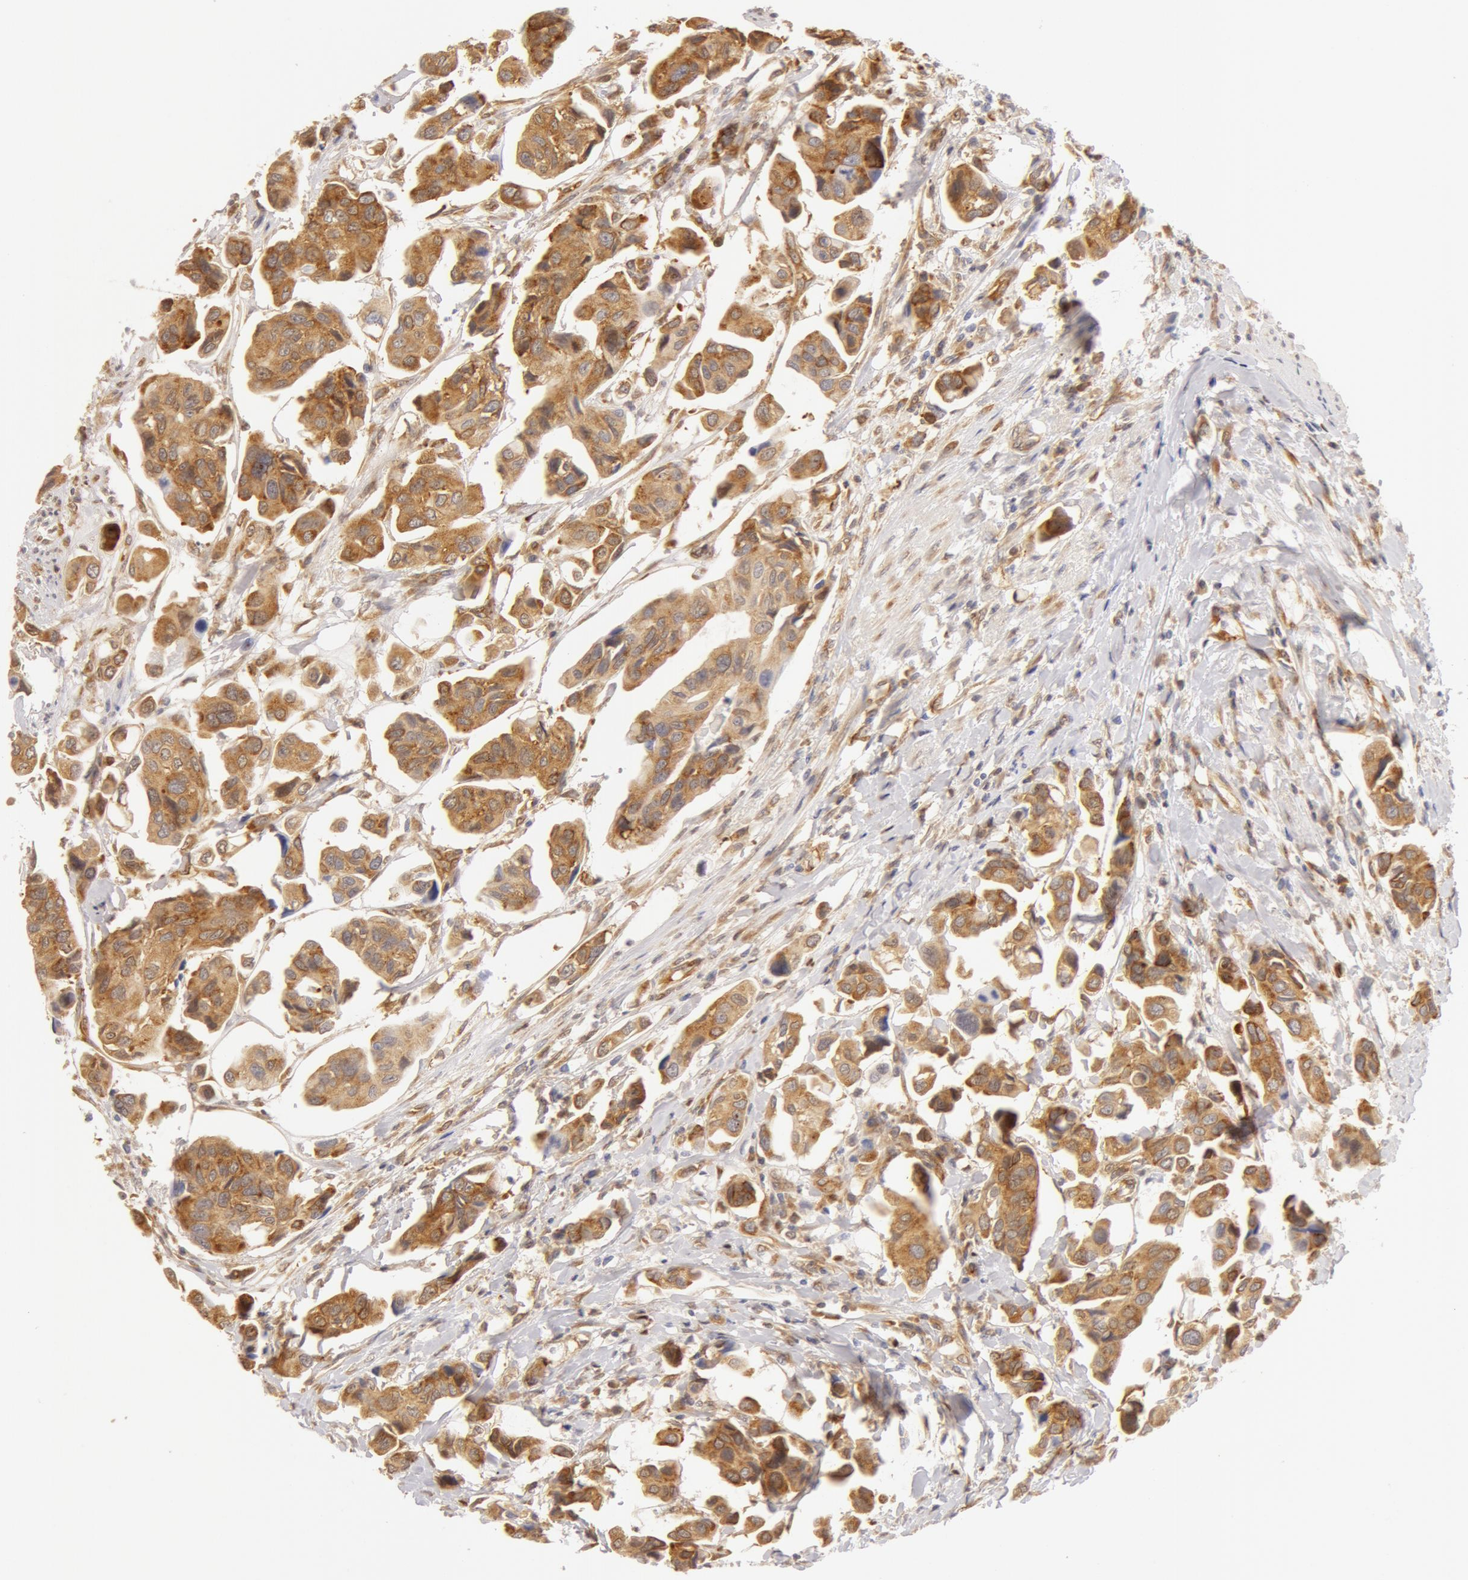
{"staining": {"intensity": "weak", "quantity": ">75%", "location": "cytoplasmic/membranous"}, "tissue": "urothelial cancer", "cell_type": "Tumor cells", "image_type": "cancer", "snomed": [{"axis": "morphology", "description": "Adenocarcinoma, NOS"}, {"axis": "topography", "description": "Urinary bladder"}], "caption": "Immunohistochemical staining of adenocarcinoma demonstrates weak cytoplasmic/membranous protein staining in about >75% of tumor cells. (Brightfield microscopy of DAB IHC at high magnification).", "gene": "DDX3Y", "patient": {"sex": "male", "age": 61}}